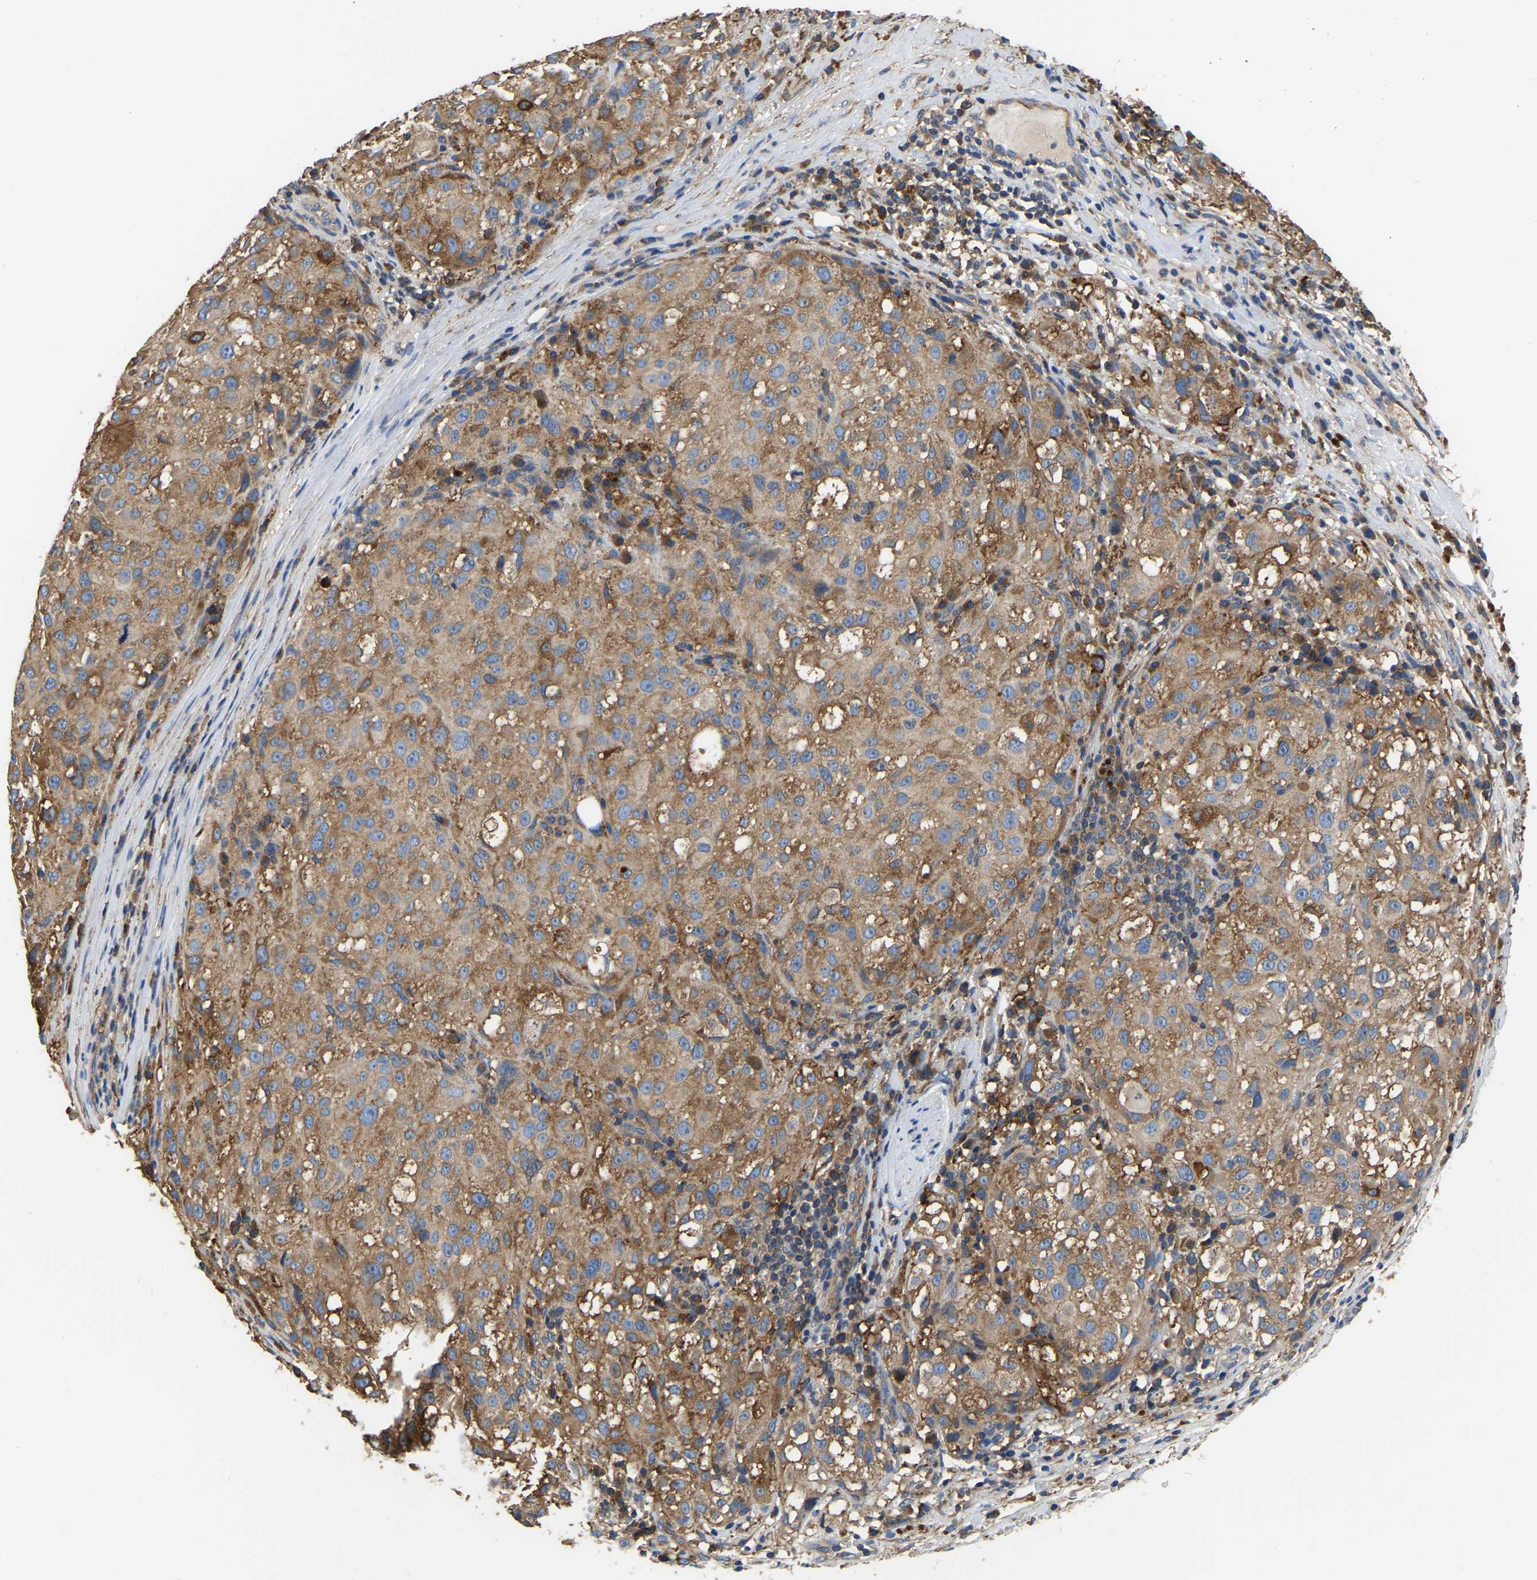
{"staining": {"intensity": "moderate", "quantity": ">75%", "location": "cytoplasmic/membranous"}, "tissue": "melanoma", "cell_type": "Tumor cells", "image_type": "cancer", "snomed": [{"axis": "morphology", "description": "Necrosis, NOS"}, {"axis": "morphology", "description": "Malignant melanoma, NOS"}, {"axis": "topography", "description": "Skin"}], "caption": "There is medium levels of moderate cytoplasmic/membranous staining in tumor cells of melanoma, as demonstrated by immunohistochemical staining (brown color).", "gene": "GARS1", "patient": {"sex": "female", "age": 87}}